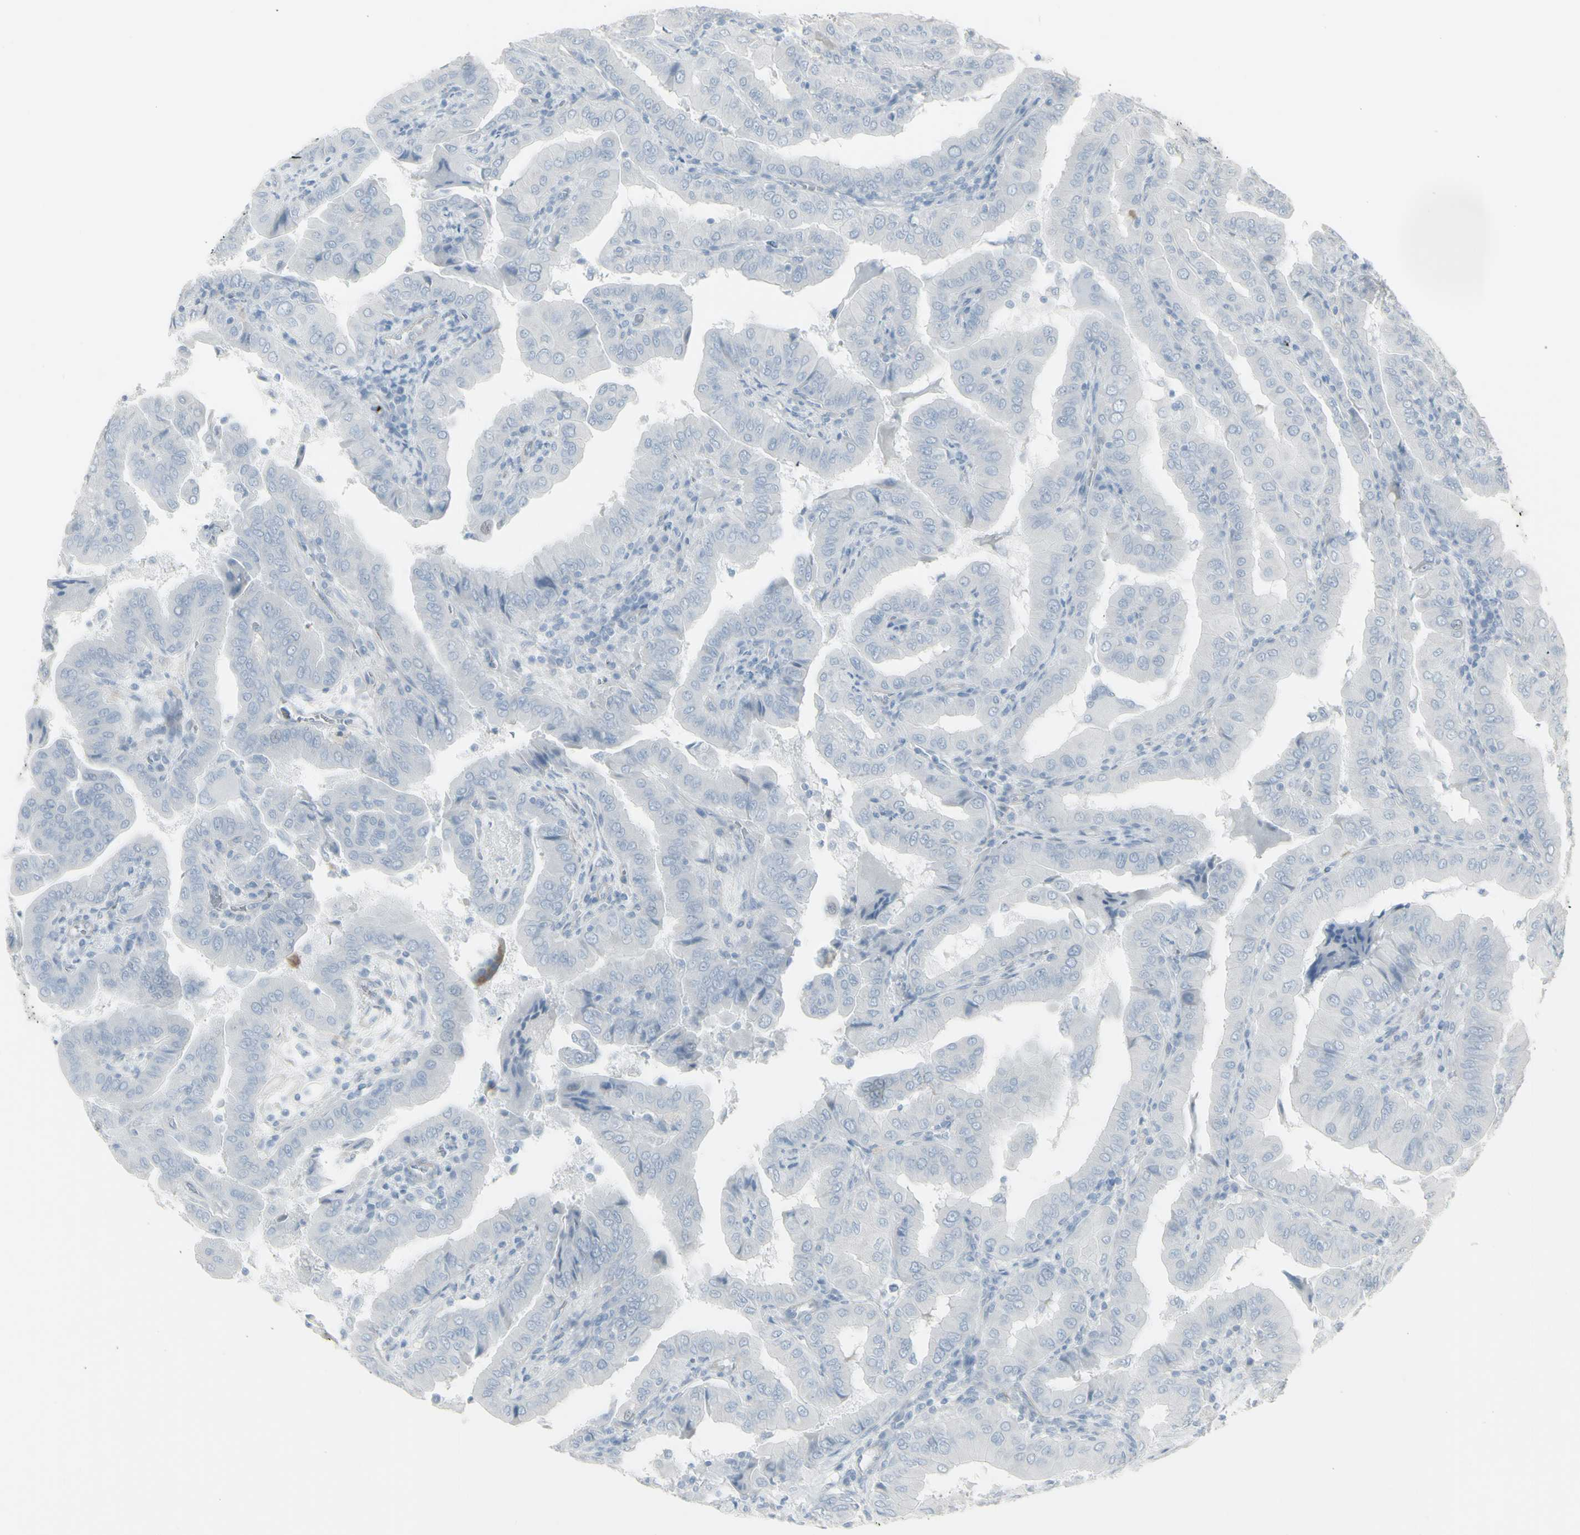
{"staining": {"intensity": "negative", "quantity": "none", "location": "none"}, "tissue": "thyroid cancer", "cell_type": "Tumor cells", "image_type": "cancer", "snomed": [{"axis": "morphology", "description": "Papillary adenocarcinoma, NOS"}, {"axis": "topography", "description": "Thyroid gland"}], "caption": "This is an IHC photomicrograph of thyroid cancer (papillary adenocarcinoma). There is no staining in tumor cells.", "gene": "YBX2", "patient": {"sex": "male", "age": 33}}